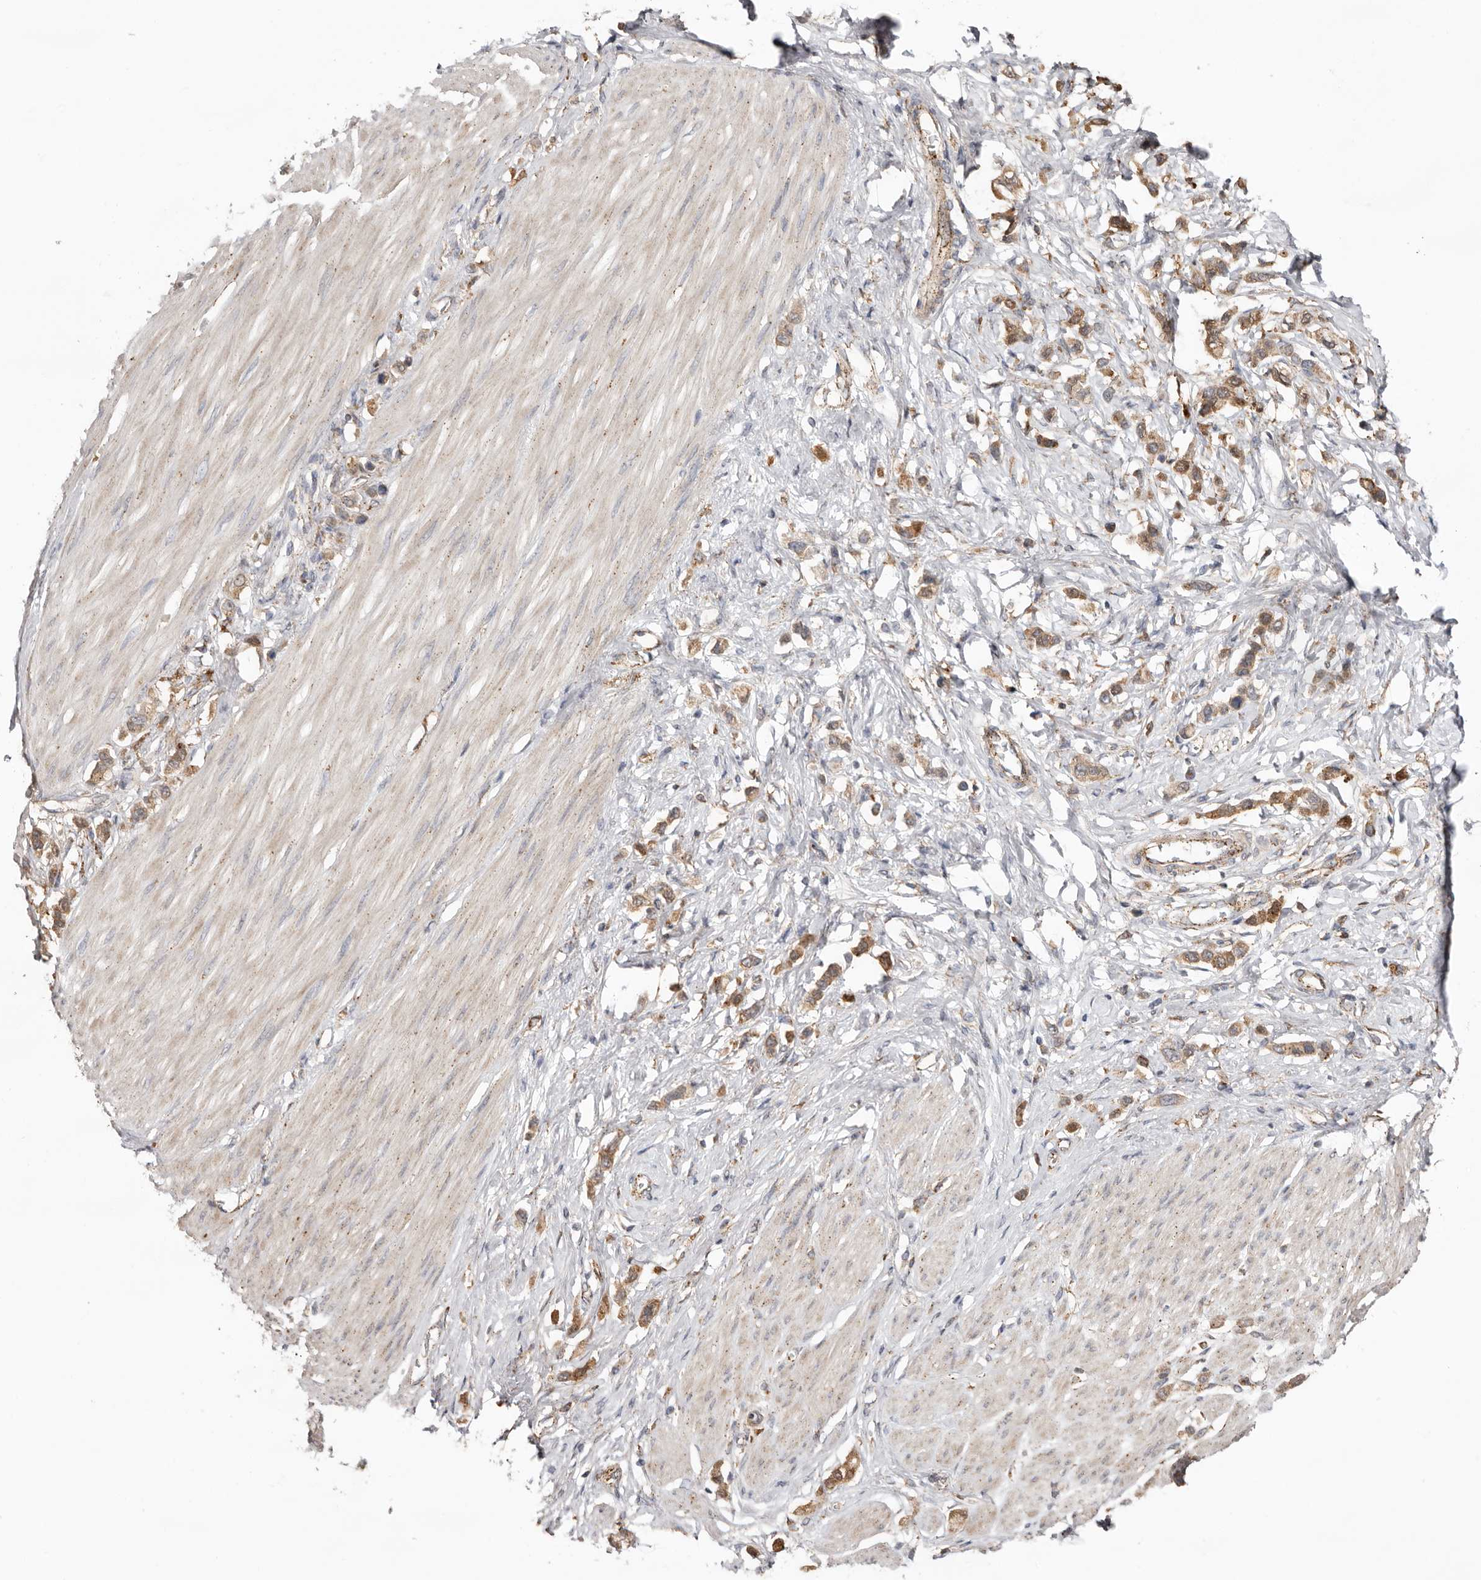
{"staining": {"intensity": "moderate", "quantity": ">75%", "location": "cytoplasmic/membranous"}, "tissue": "stomach cancer", "cell_type": "Tumor cells", "image_type": "cancer", "snomed": [{"axis": "morphology", "description": "Adenocarcinoma, NOS"}, {"axis": "topography", "description": "Stomach"}], "caption": "Adenocarcinoma (stomach) stained for a protein (brown) shows moderate cytoplasmic/membranous positive expression in approximately >75% of tumor cells.", "gene": "GRN", "patient": {"sex": "female", "age": 65}}